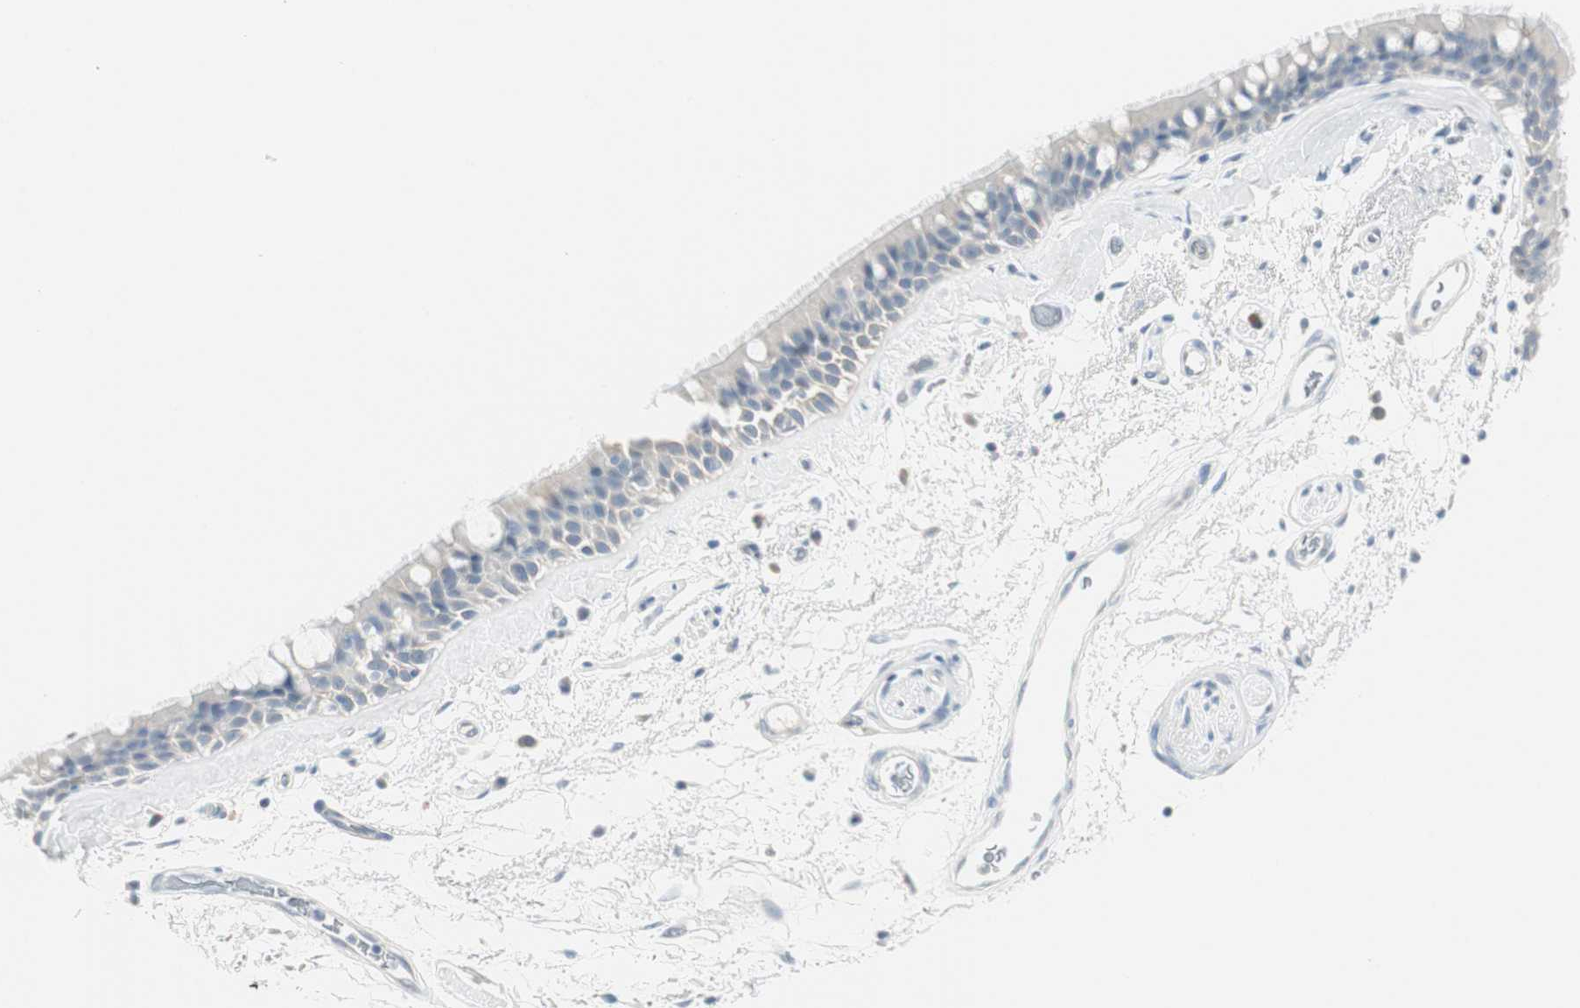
{"staining": {"intensity": "negative", "quantity": "none", "location": "none"}, "tissue": "bronchus", "cell_type": "Respiratory epithelial cells", "image_type": "normal", "snomed": [{"axis": "morphology", "description": "Normal tissue, NOS"}, {"axis": "morphology", "description": "Adenocarcinoma, NOS"}, {"axis": "topography", "description": "Bronchus"}, {"axis": "topography", "description": "Lung"}], "caption": "Unremarkable bronchus was stained to show a protein in brown. There is no significant expression in respiratory epithelial cells.", "gene": "MLLT10", "patient": {"sex": "female", "age": 54}}